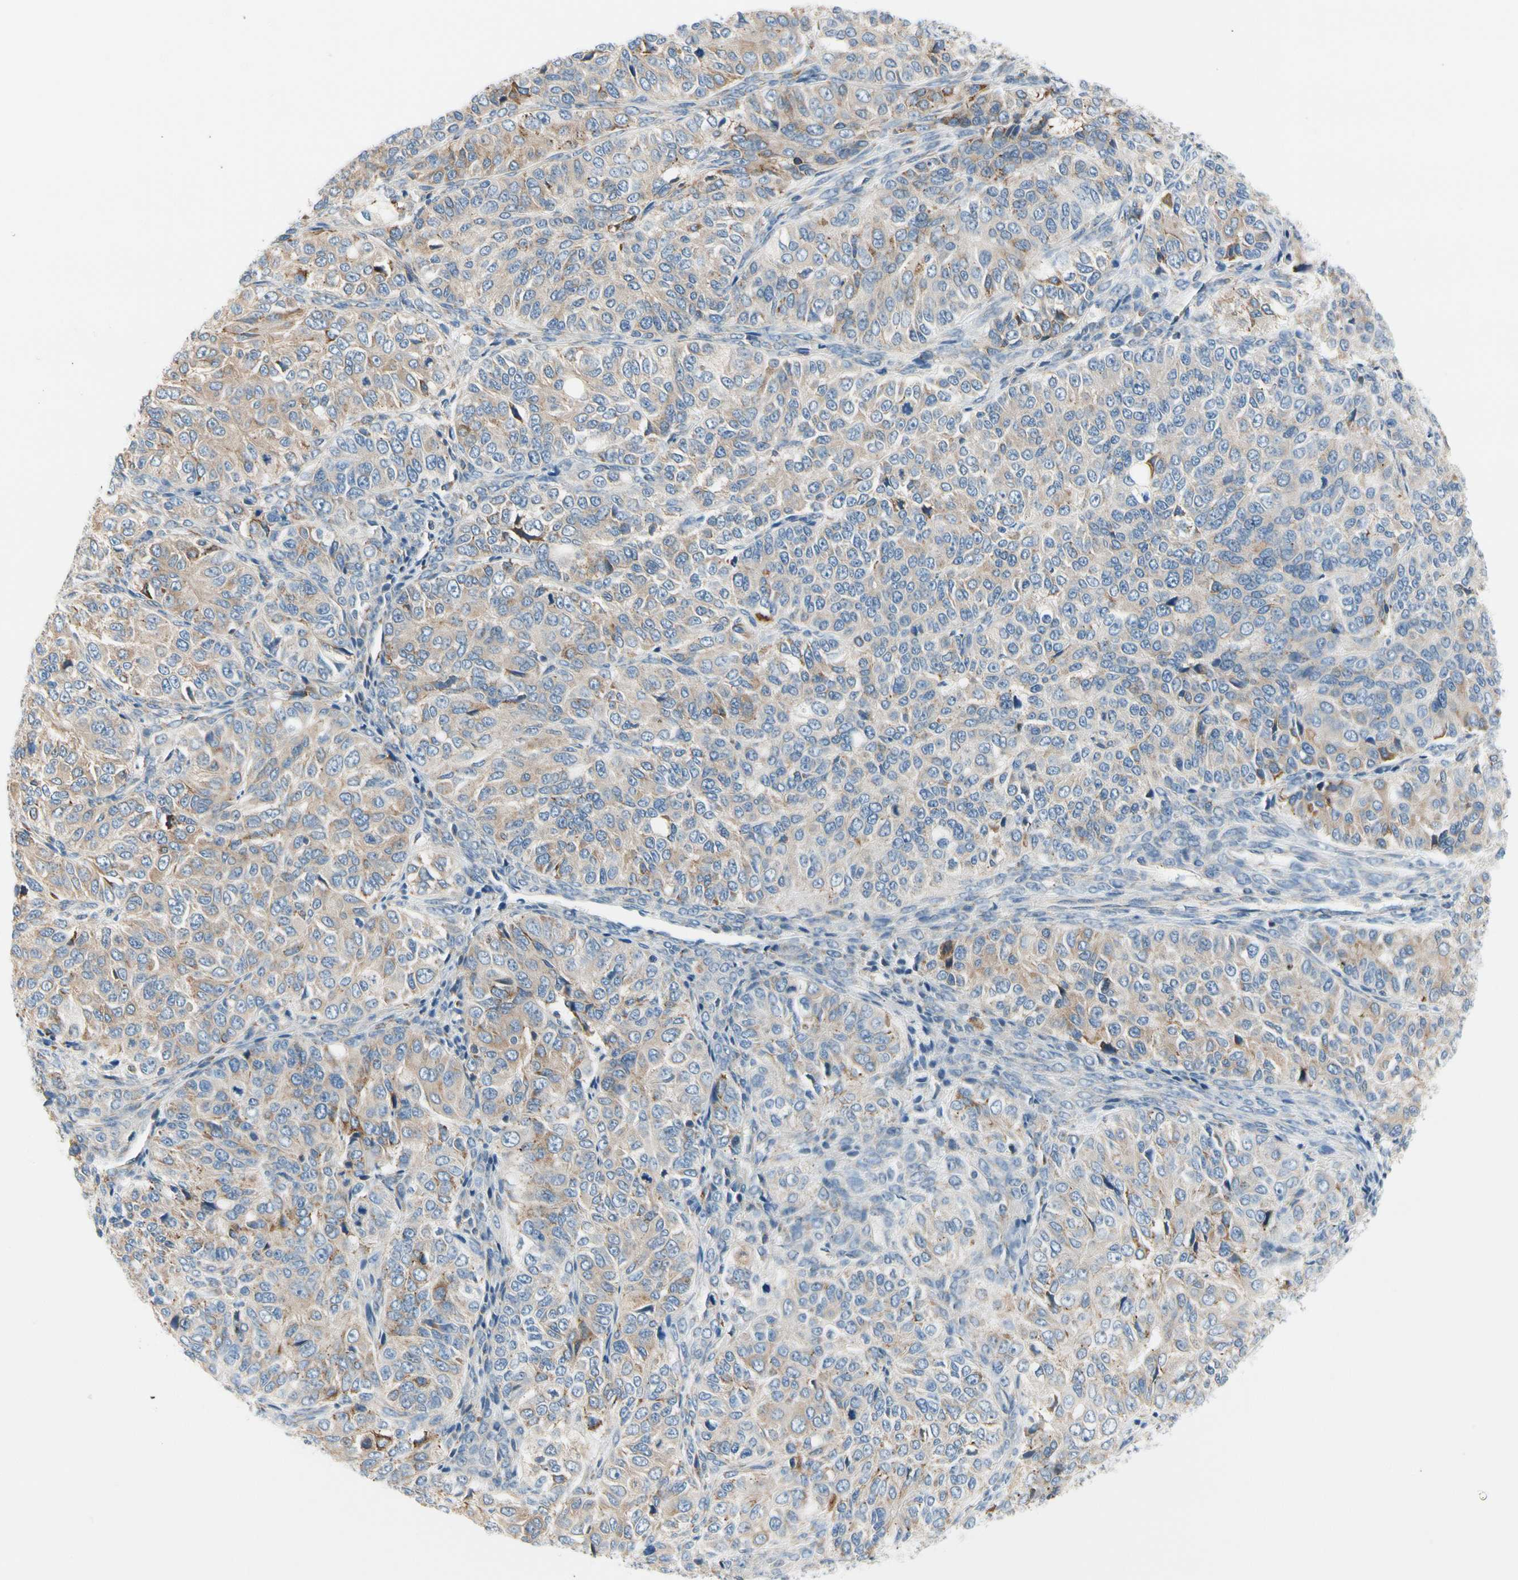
{"staining": {"intensity": "weak", "quantity": ">75%", "location": "cytoplasmic/membranous"}, "tissue": "ovarian cancer", "cell_type": "Tumor cells", "image_type": "cancer", "snomed": [{"axis": "morphology", "description": "Carcinoma, endometroid"}, {"axis": "topography", "description": "Ovary"}], "caption": "A photomicrograph of ovarian endometroid carcinoma stained for a protein reveals weak cytoplasmic/membranous brown staining in tumor cells.", "gene": "STXBP1", "patient": {"sex": "female", "age": 51}}